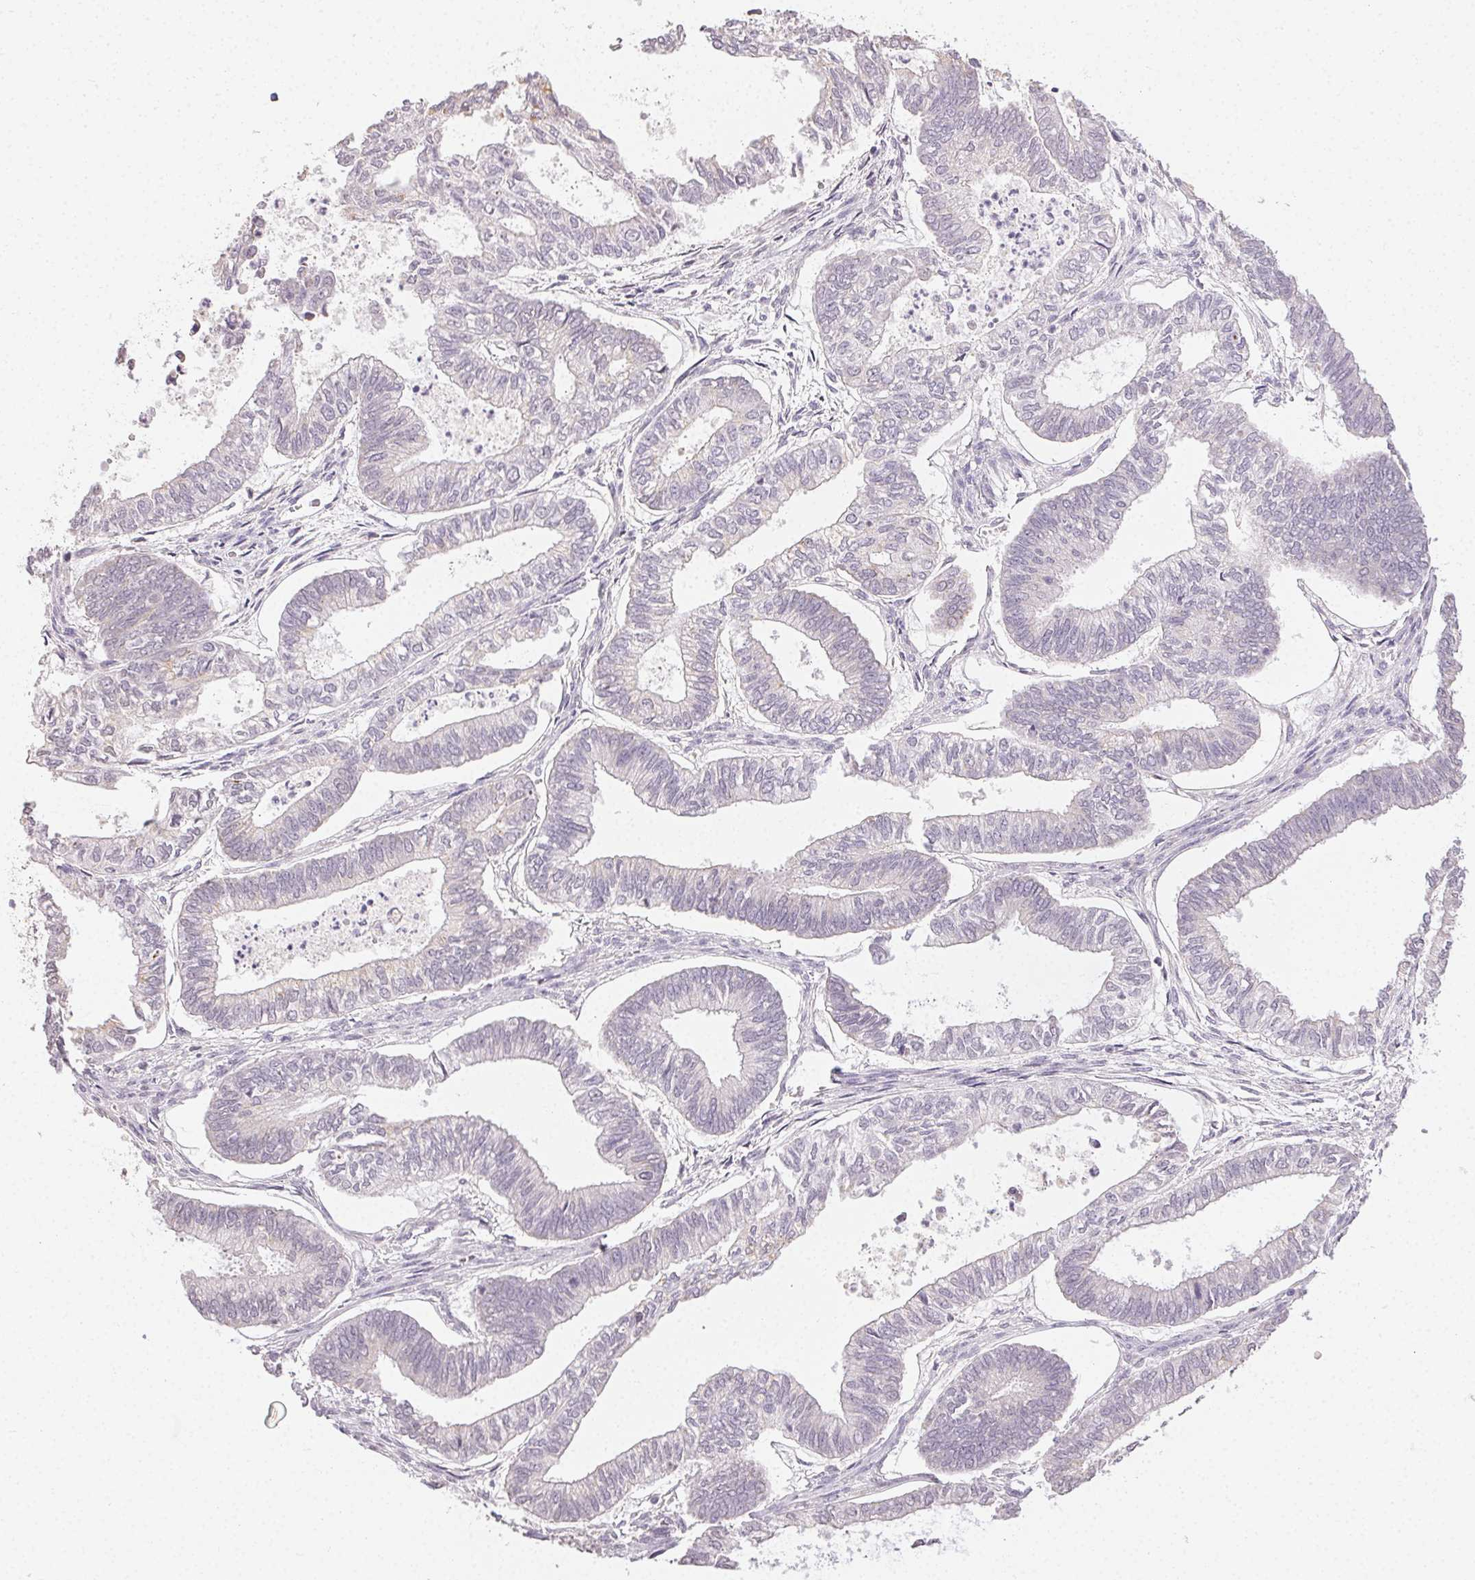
{"staining": {"intensity": "negative", "quantity": "none", "location": "none"}, "tissue": "ovarian cancer", "cell_type": "Tumor cells", "image_type": "cancer", "snomed": [{"axis": "morphology", "description": "Carcinoma, endometroid"}, {"axis": "topography", "description": "Ovary"}], "caption": "Immunohistochemical staining of human ovarian cancer shows no significant expression in tumor cells.", "gene": "TMEM174", "patient": {"sex": "female", "age": 64}}